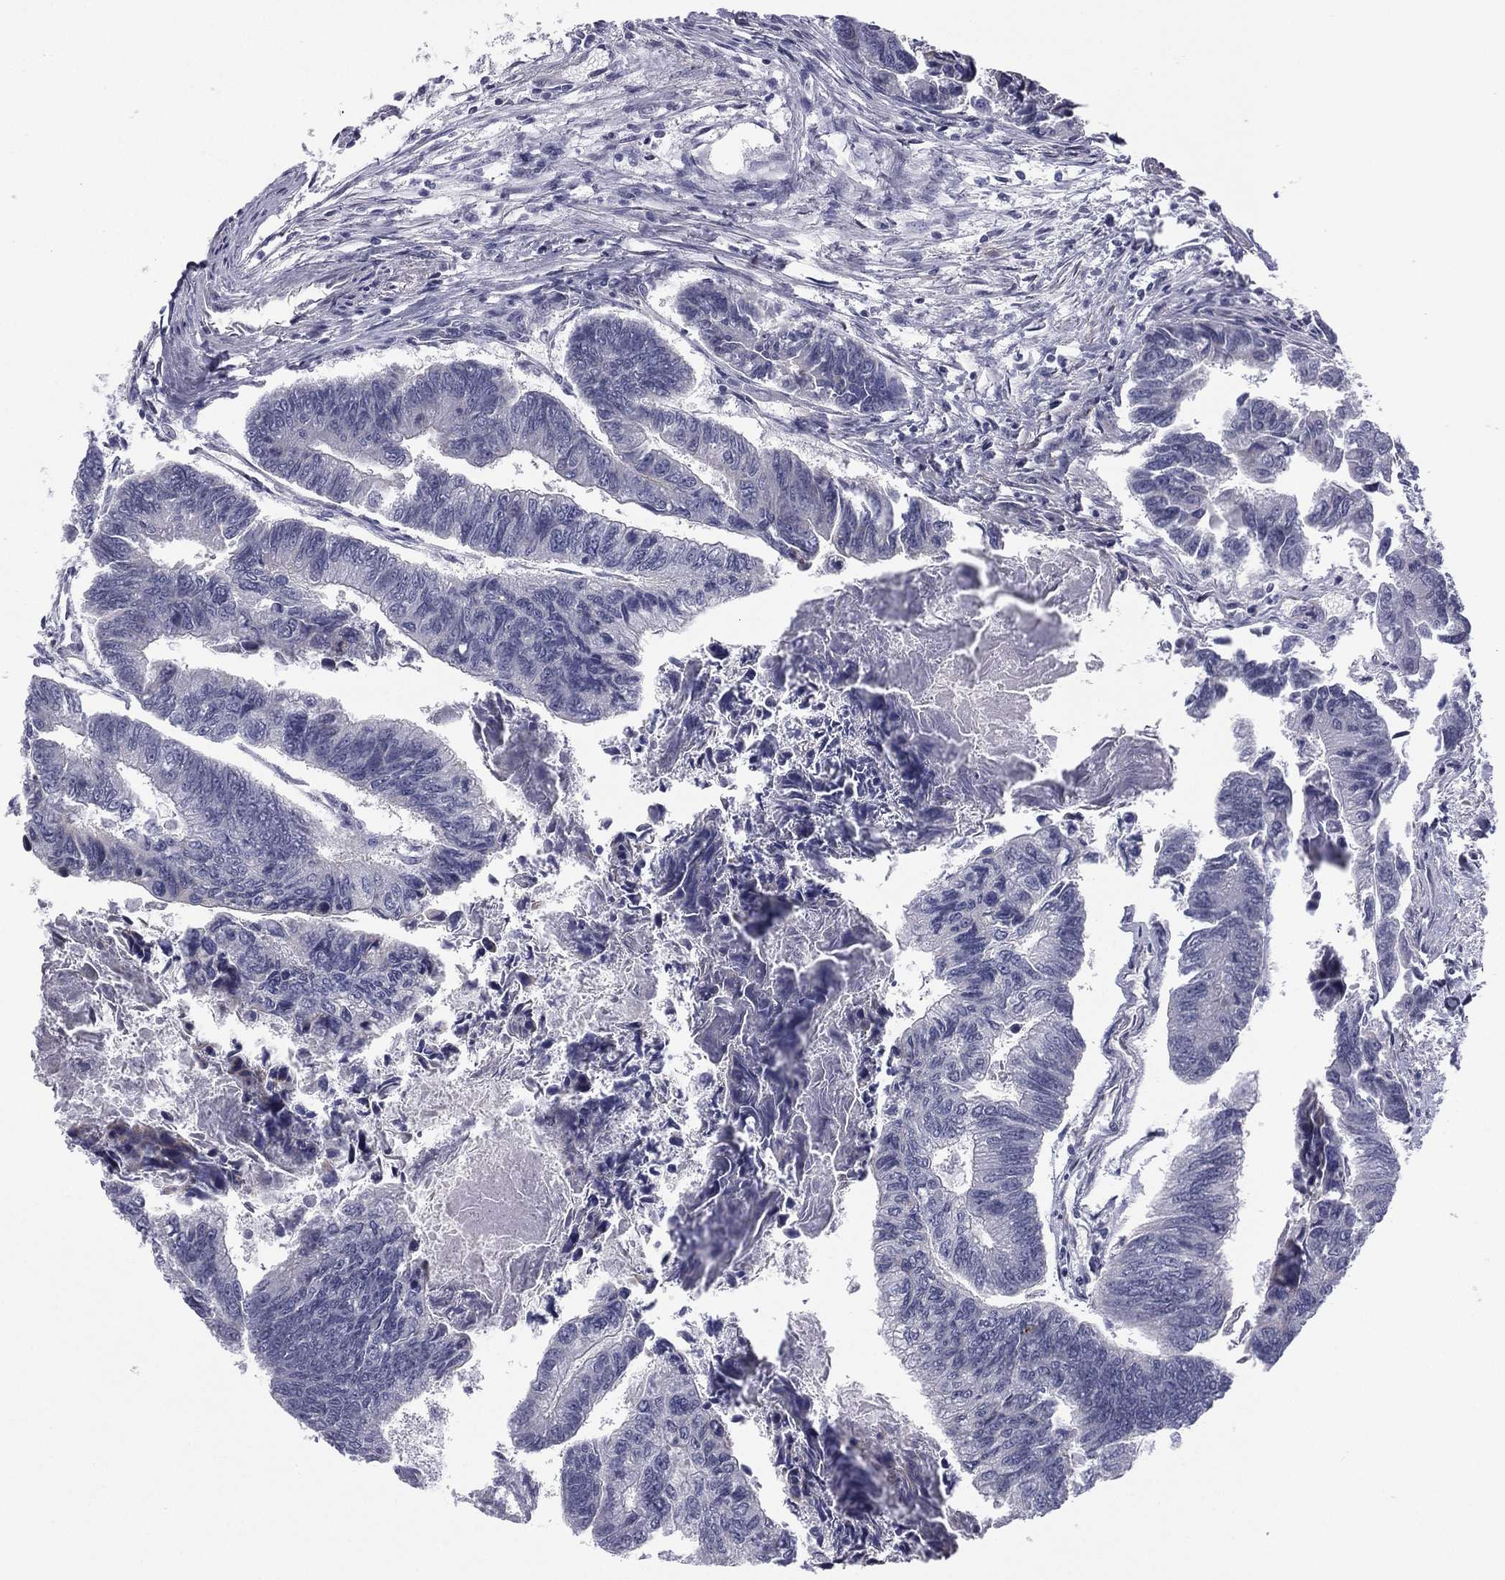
{"staining": {"intensity": "negative", "quantity": "none", "location": "none"}, "tissue": "colorectal cancer", "cell_type": "Tumor cells", "image_type": "cancer", "snomed": [{"axis": "morphology", "description": "Adenocarcinoma, NOS"}, {"axis": "topography", "description": "Colon"}], "caption": "DAB immunohistochemical staining of human colorectal cancer (adenocarcinoma) displays no significant expression in tumor cells. Brightfield microscopy of IHC stained with DAB (brown) and hematoxylin (blue), captured at high magnification.", "gene": "ACTRT2", "patient": {"sex": "female", "age": 65}}